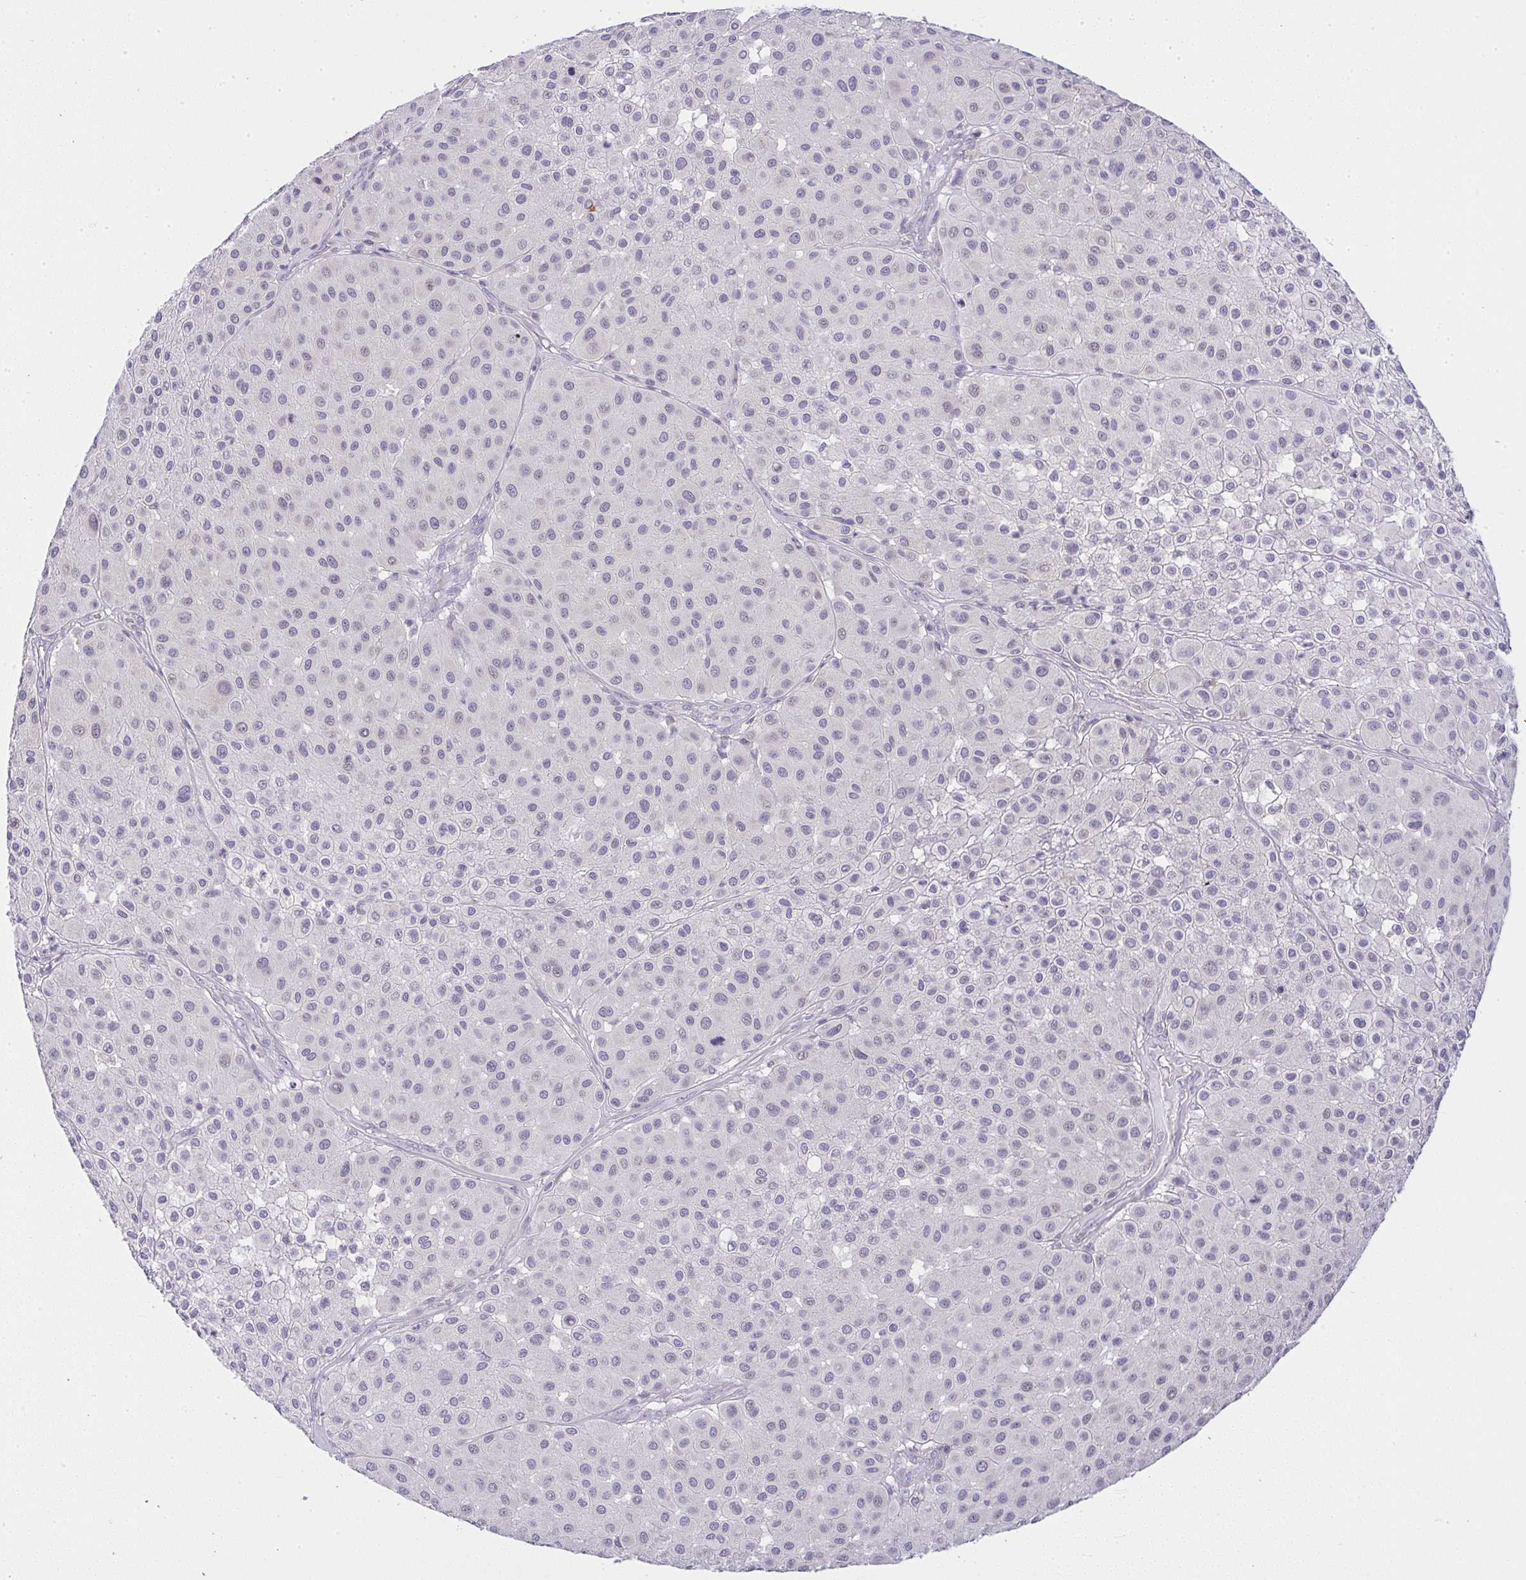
{"staining": {"intensity": "negative", "quantity": "none", "location": "none"}, "tissue": "melanoma", "cell_type": "Tumor cells", "image_type": "cancer", "snomed": [{"axis": "morphology", "description": "Malignant melanoma, Metastatic site"}, {"axis": "topography", "description": "Smooth muscle"}], "caption": "IHC image of neoplastic tissue: human melanoma stained with DAB reveals no significant protein expression in tumor cells. (DAB immunohistochemistry (IHC) with hematoxylin counter stain).", "gene": "CACNA1S", "patient": {"sex": "male", "age": 41}}